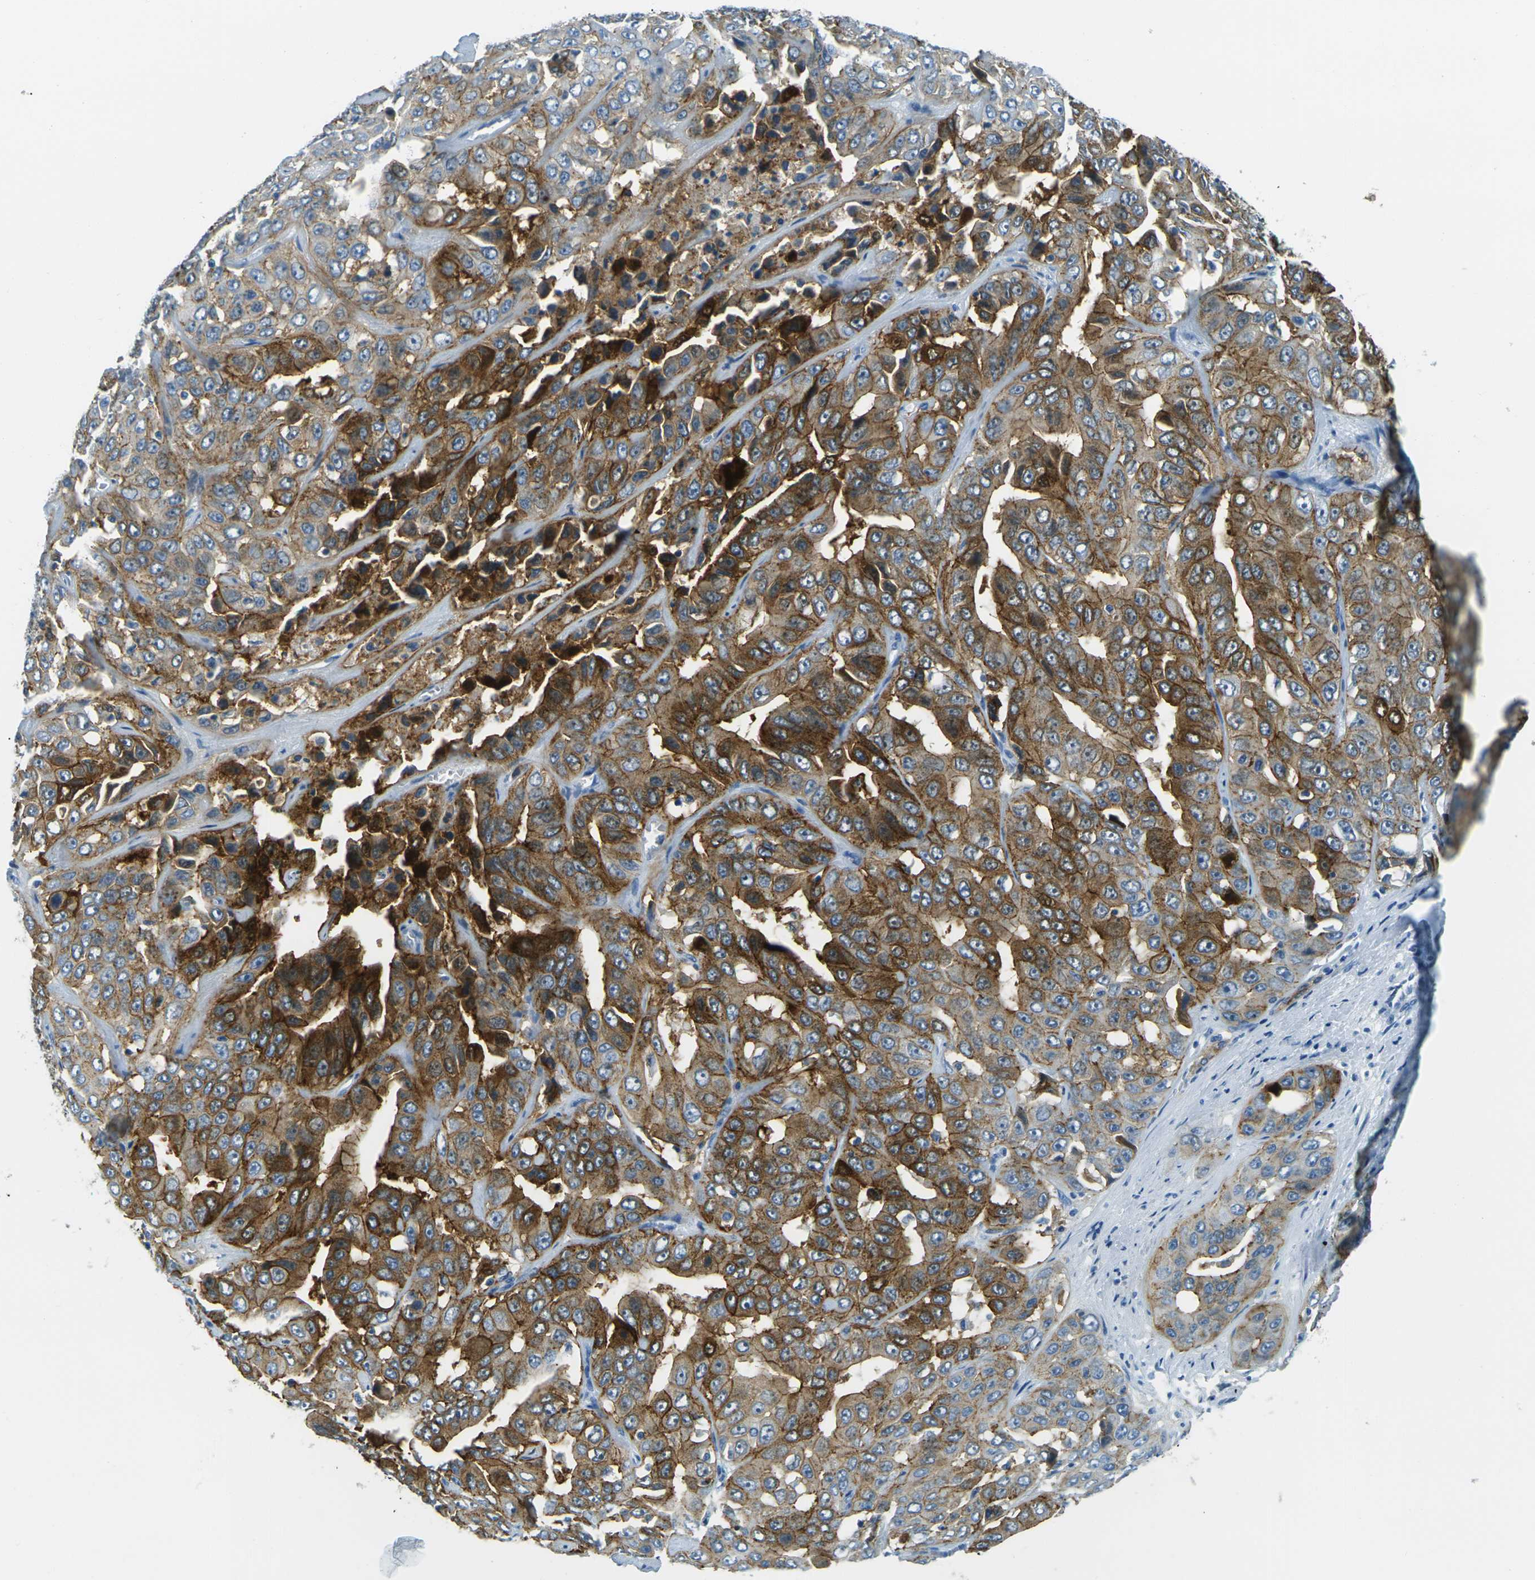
{"staining": {"intensity": "strong", "quantity": ">75%", "location": "cytoplasmic/membranous"}, "tissue": "liver cancer", "cell_type": "Tumor cells", "image_type": "cancer", "snomed": [{"axis": "morphology", "description": "Cholangiocarcinoma"}, {"axis": "topography", "description": "Liver"}], "caption": "Immunohistochemical staining of liver cholangiocarcinoma demonstrates strong cytoplasmic/membranous protein staining in about >75% of tumor cells.", "gene": "OCLN", "patient": {"sex": "female", "age": 52}}